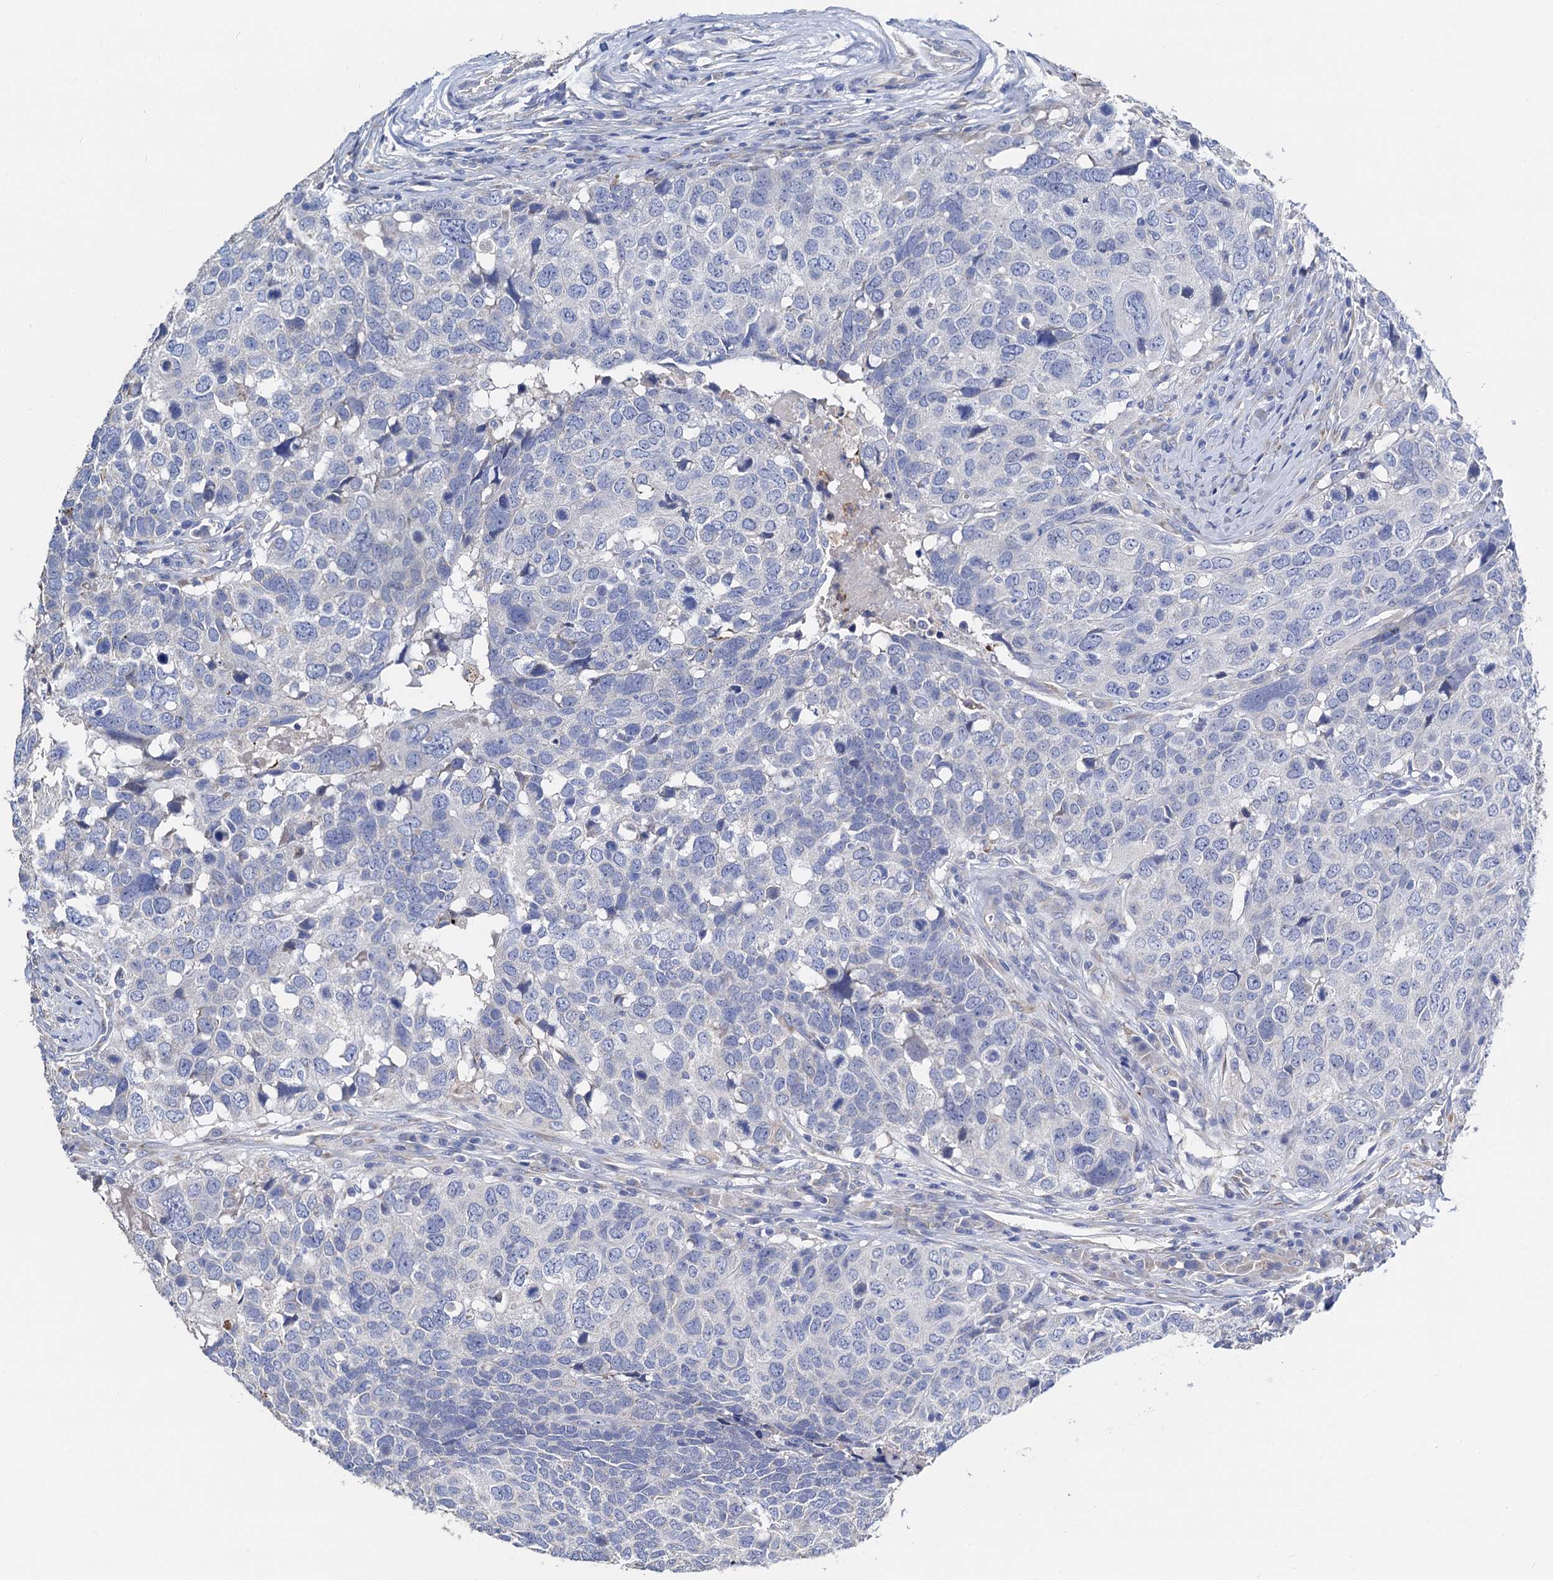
{"staining": {"intensity": "negative", "quantity": "none", "location": "none"}, "tissue": "head and neck cancer", "cell_type": "Tumor cells", "image_type": "cancer", "snomed": [{"axis": "morphology", "description": "Squamous cell carcinoma, NOS"}, {"axis": "topography", "description": "Head-Neck"}], "caption": "There is no significant positivity in tumor cells of head and neck squamous cell carcinoma.", "gene": "FREM3", "patient": {"sex": "male", "age": 66}}